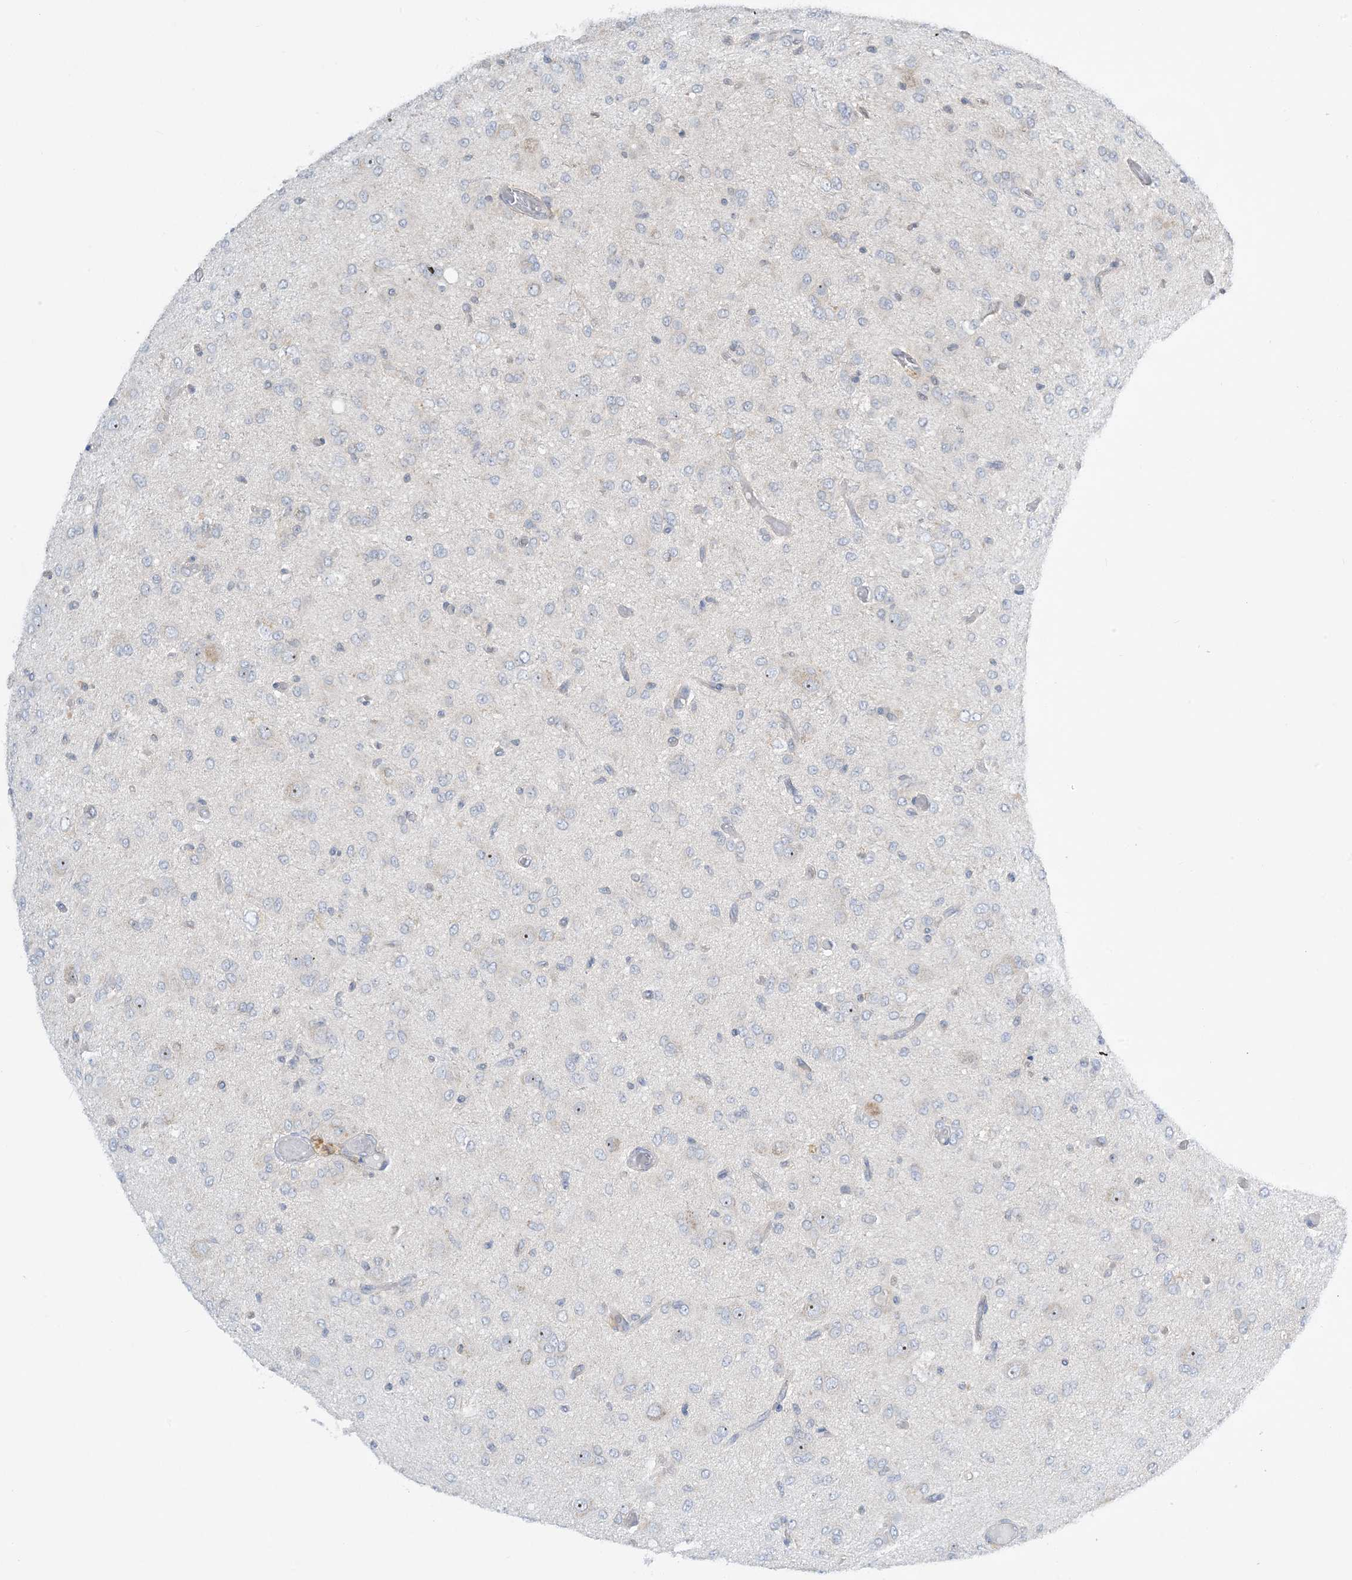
{"staining": {"intensity": "negative", "quantity": "none", "location": "none"}, "tissue": "glioma", "cell_type": "Tumor cells", "image_type": "cancer", "snomed": [{"axis": "morphology", "description": "Glioma, malignant, High grade"}, {"axis": "topography", "description": "Brain"}], "caption": "The immunohistochemistry image has no significant staining in tumor cells of glioma tissue. (Brightfield microscopy of DAB (3,3'-diaminobenzidine) immunohistochemistry (IHC) at high magnification).", "gene": "MRPS18A", "patient": {"sex": "female", "age": 59}}